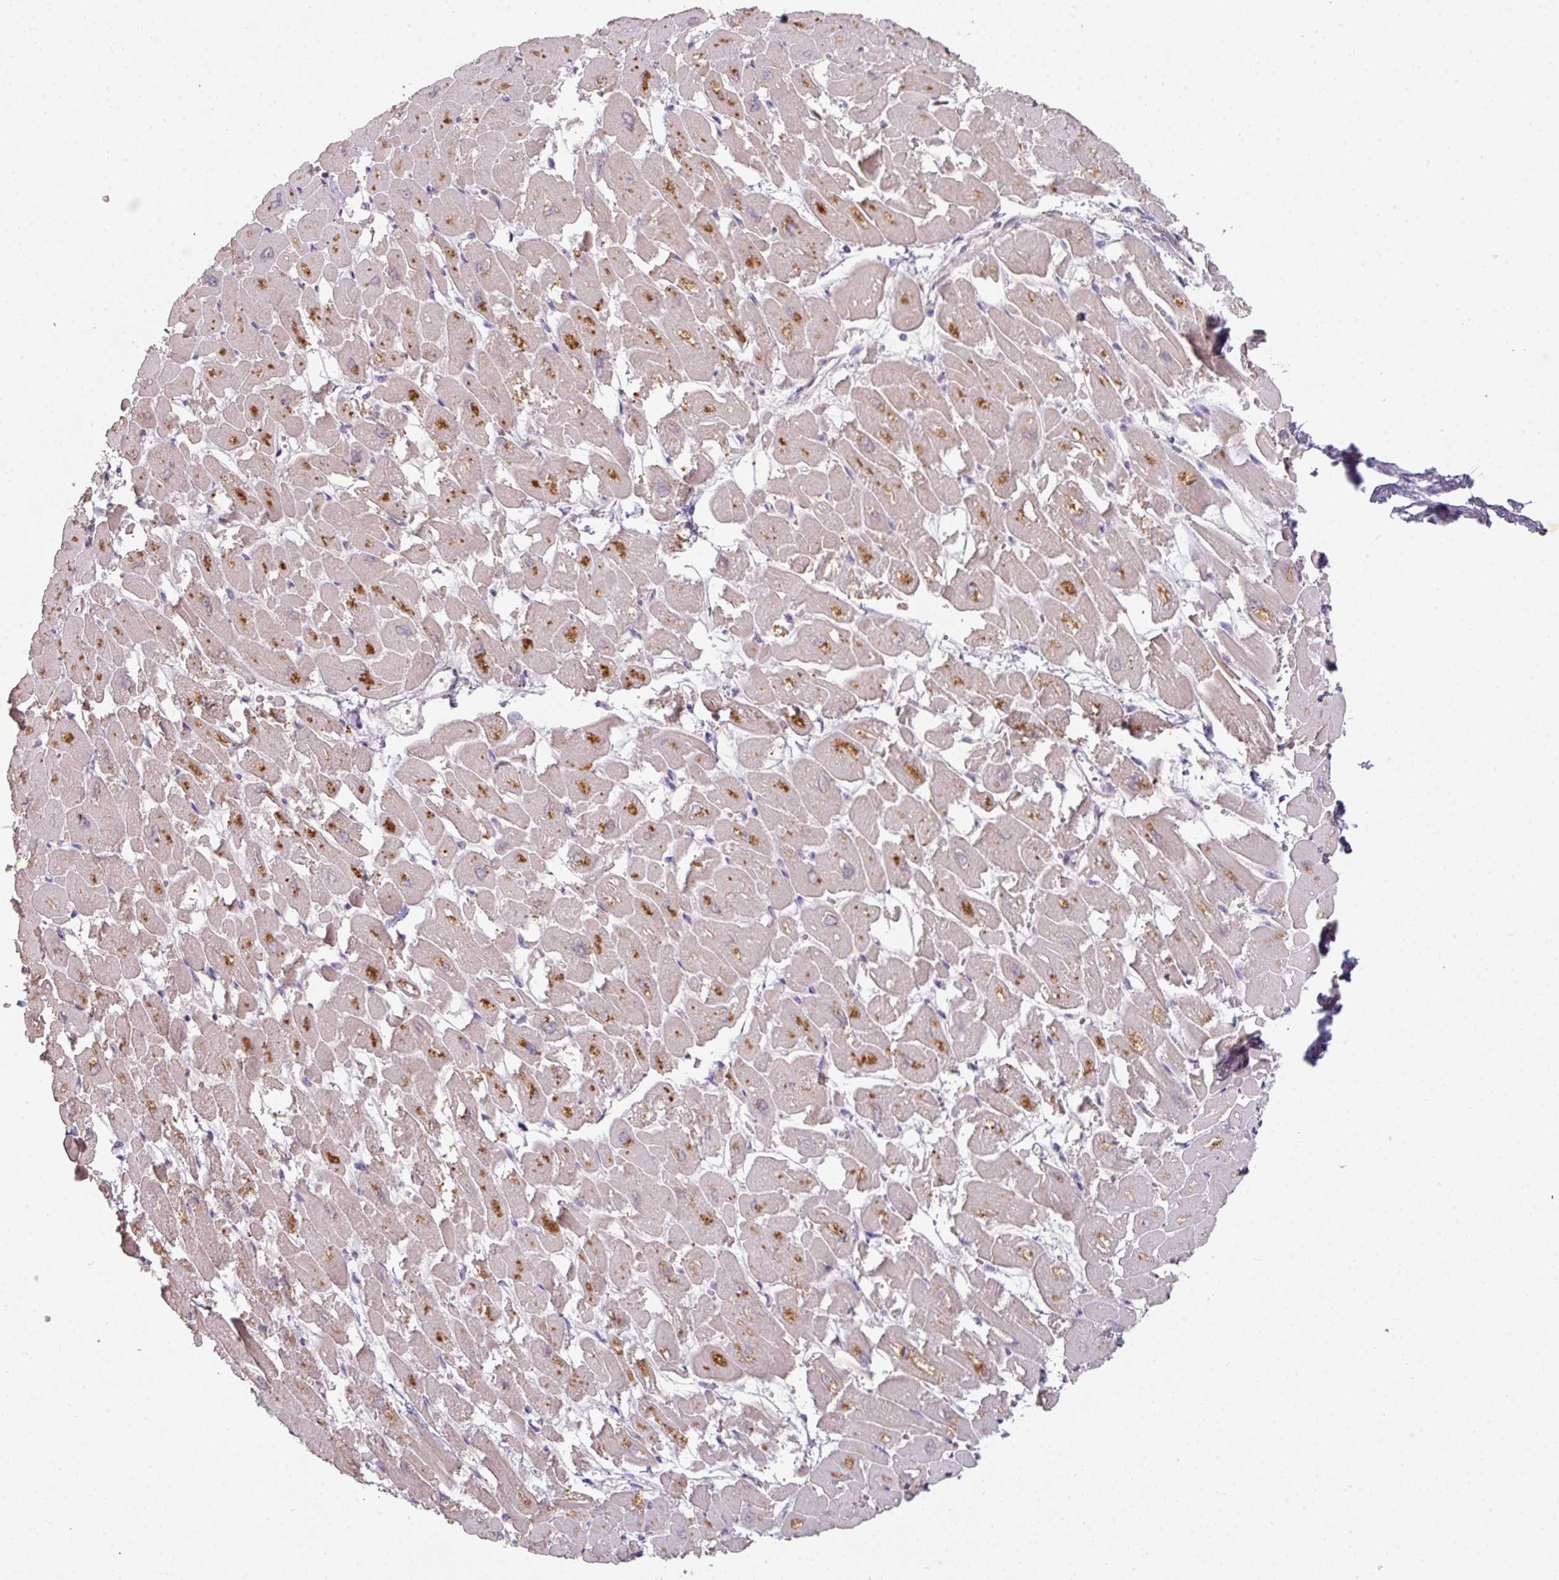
{"staining": {"intensity": "moderate", "quantity": "25%-75%", "location": "cytoplasmic/membranous"}, "tissue": "heart muscle", "cell_type": "Cardiomyocytes", "image_type": "normal", "snomed": [{"axis": "morphology", "description": "Normal tissue, NOS"}, {"axis": "topography", "description": "Heart"}], "caption": "Immunohistochemistry (IHC) of unremarkable heart muscle demonstrates medium levels of moderate cytoplasmic/membranous positivity in approximately 25%-75% of cardiomyocytes. Nuclei are stained in blue.", "gene": "ZNF266", "patient": {"sex": "male", "age": 54}}